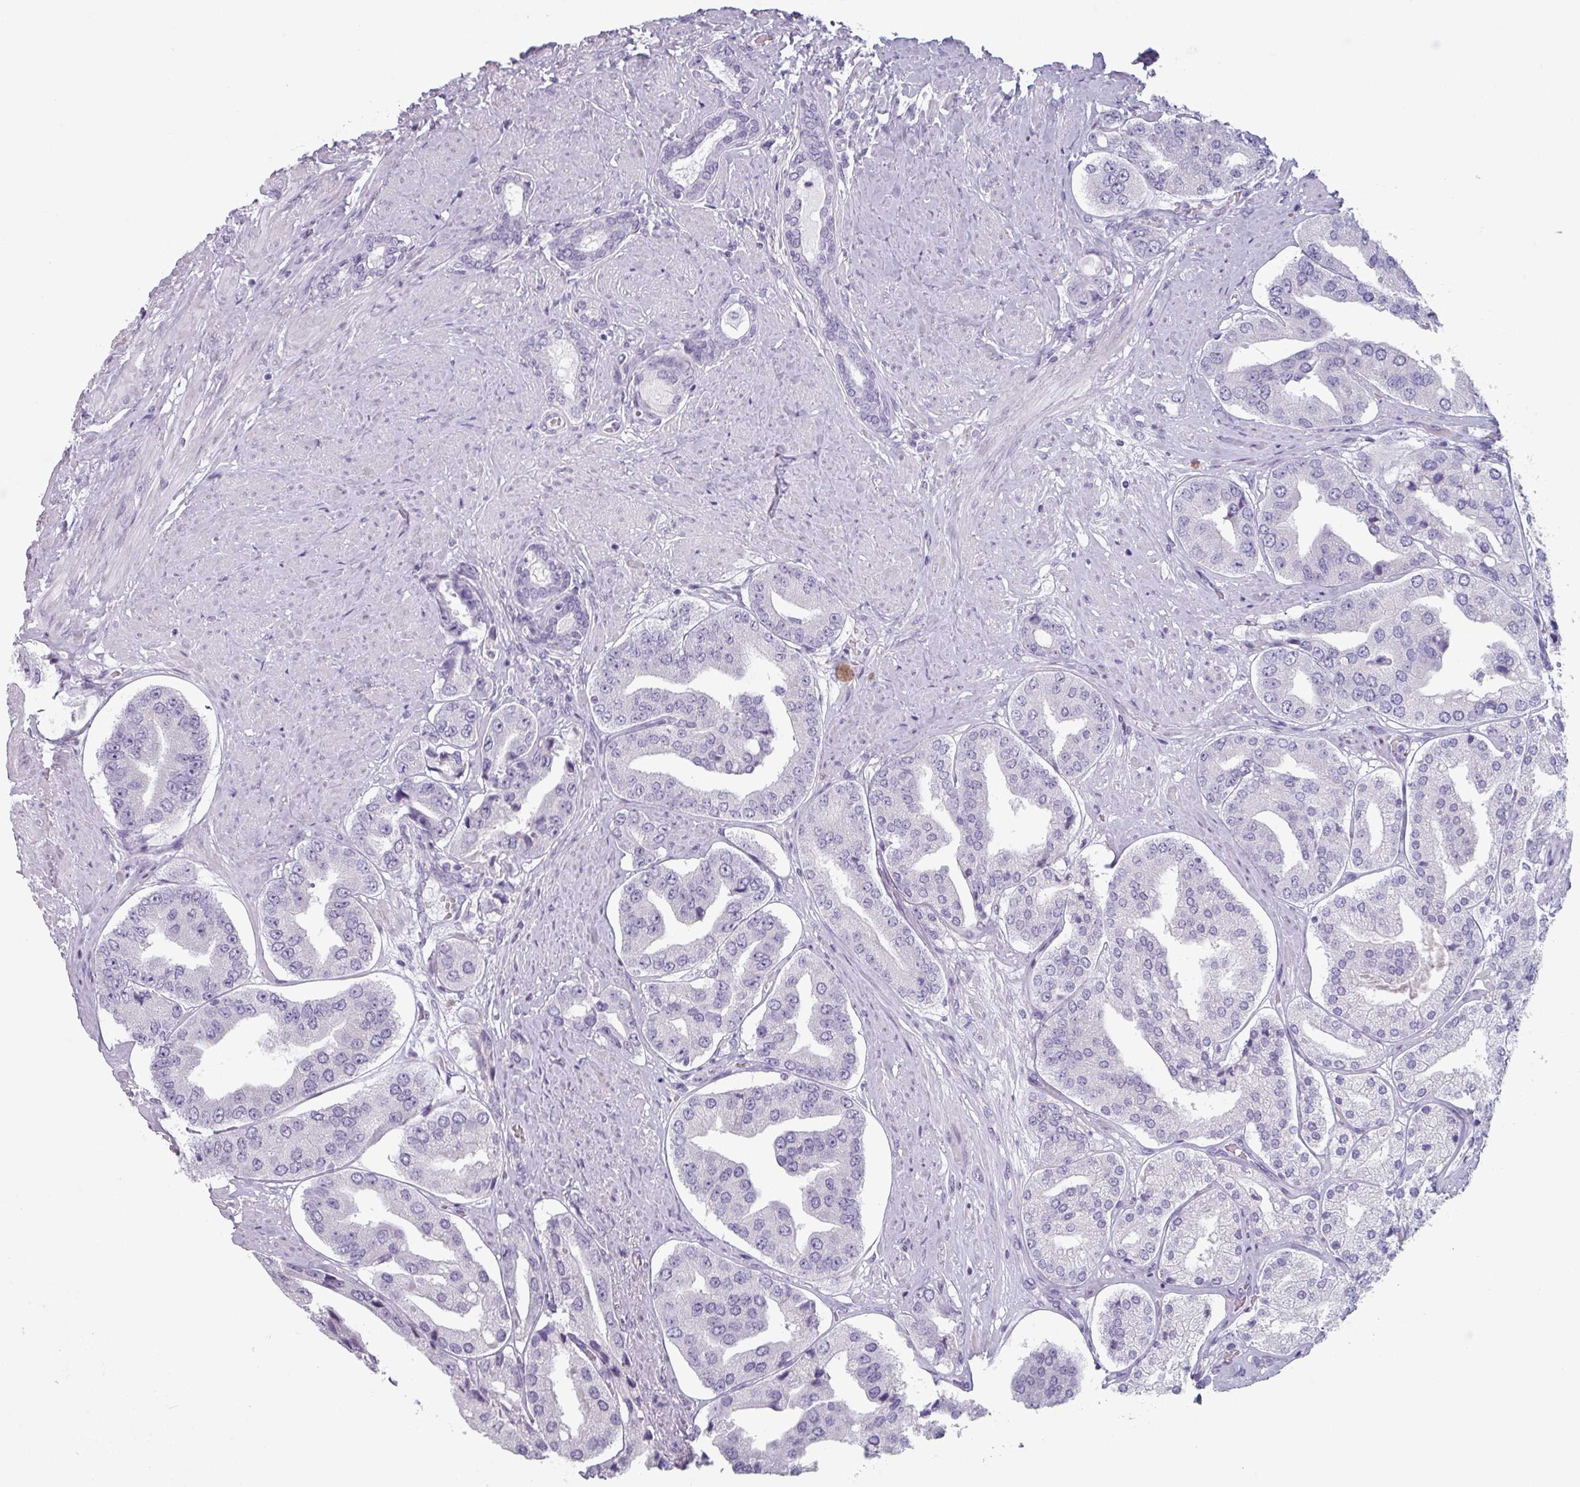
{"staining": {"intensity": "negative", "quantity": "none", "location": "none"}, "tissue": "prostate cancer", "cell_type": "Tumor cells", "image_type": "cancer", "snomed": [{"axis": "morphology", "description": "Adenocarcinoma, High grade"}, {"axis": "topography", "description": "Prostate"}], "caption": "Histopathology image shows no significant protein expression in tumor cells of prostate cancer (adenocarcinoma (high-grade)).", "gene": "SLC35G2", "patient": {"sex": "male", "age": 63}}